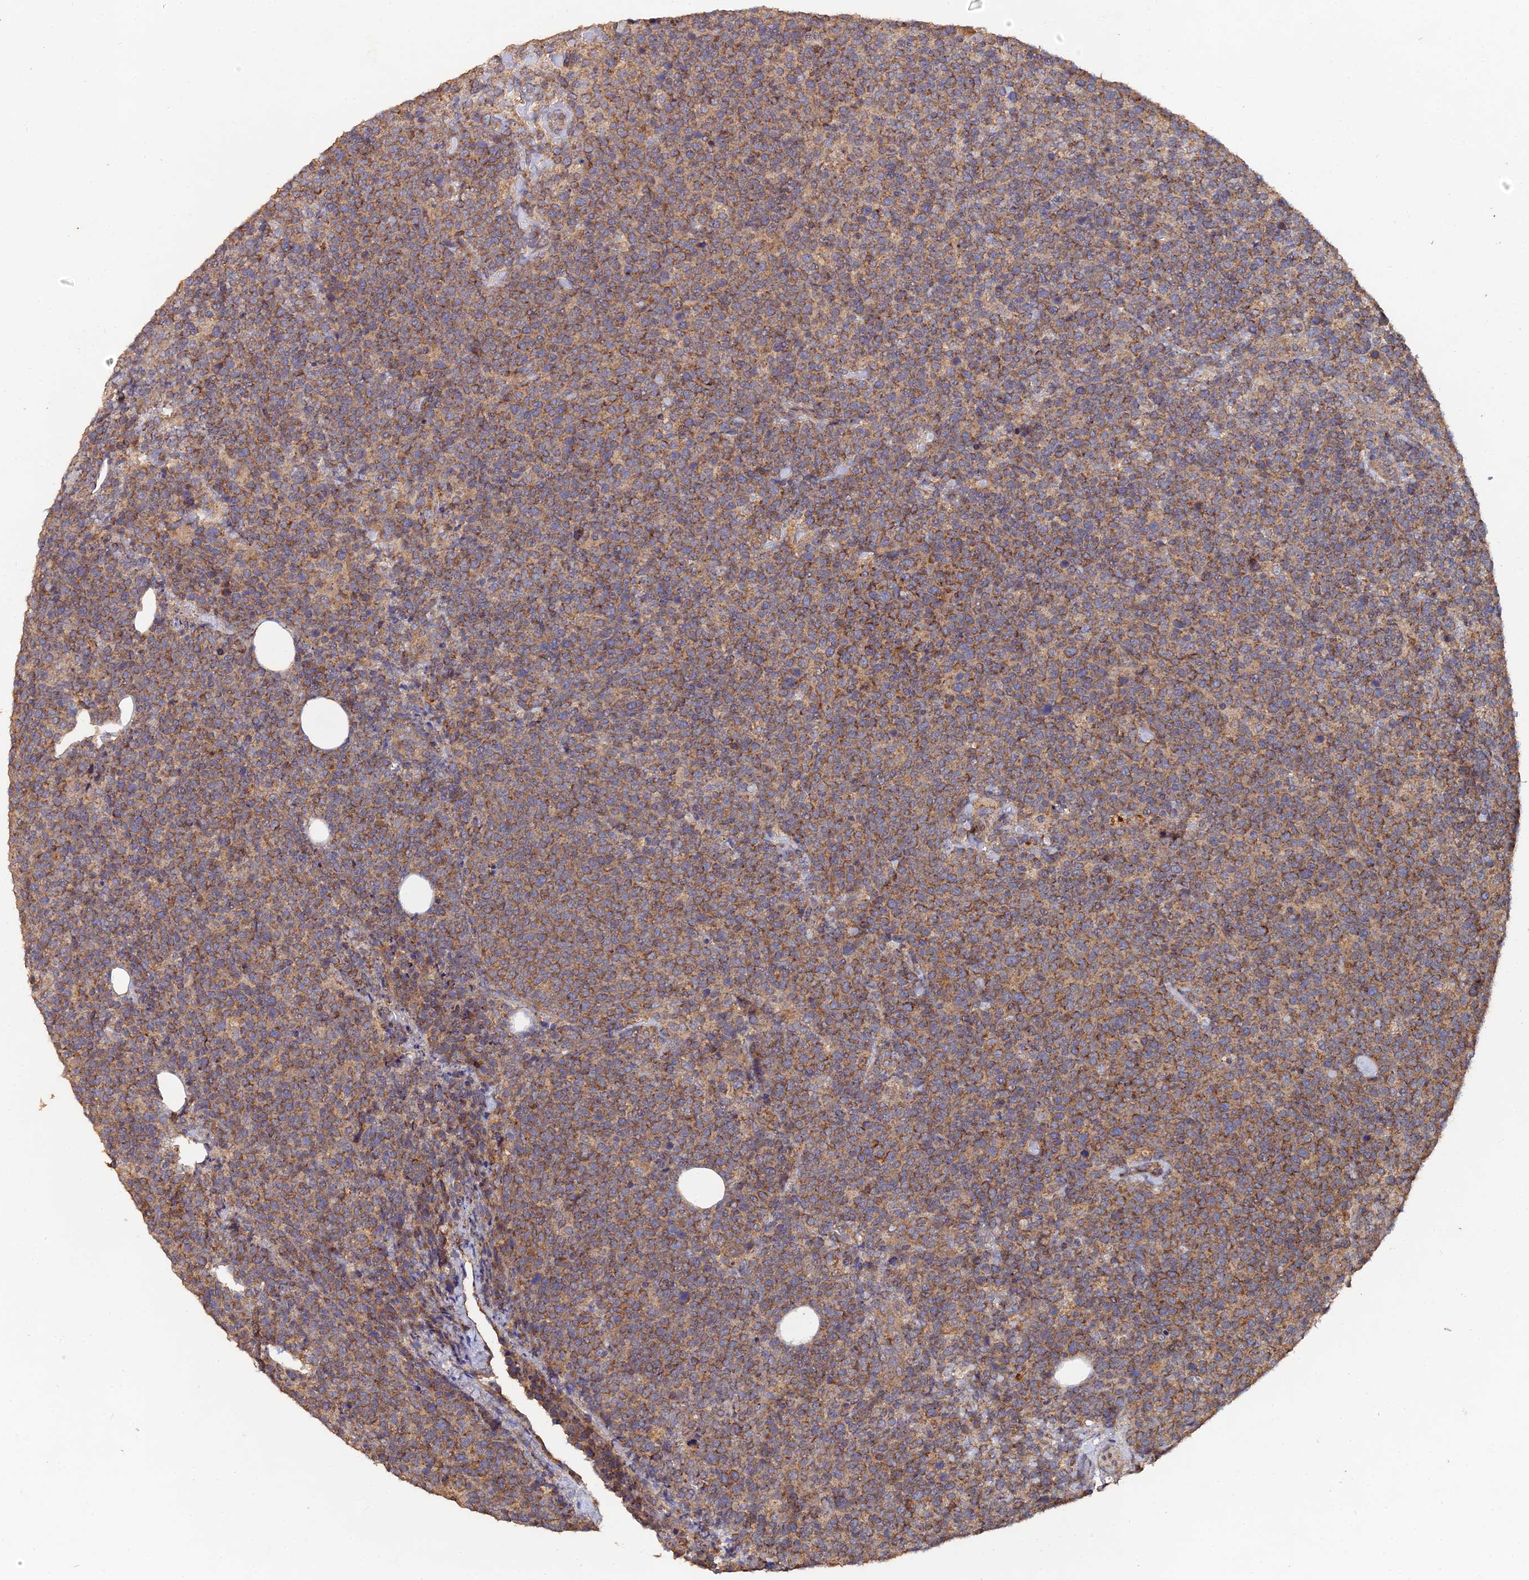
{"staining": {"intensity": "moderate", "quantity": ">75%", "location": "cytoplasmic/membranous"}, "tissue": "lymphoma", "cell_type": "Tumor cells", "image_type": "cancer", "snomed": [{"axis": "morphology", "description": "Malignant lymphoma, non-Hodgkin's type, High grade"}, {"axis": "topography", "description": "Lymph node"}], "caption": "This histopathology image exhibits immunohistochemistry staining of human lymphoma, with medium moderate cytoplasmic/membranous positivity in about >75% of tumor cells.", "gene": "SPANXN4", "patient": {"sex": "male", "age": 61}}